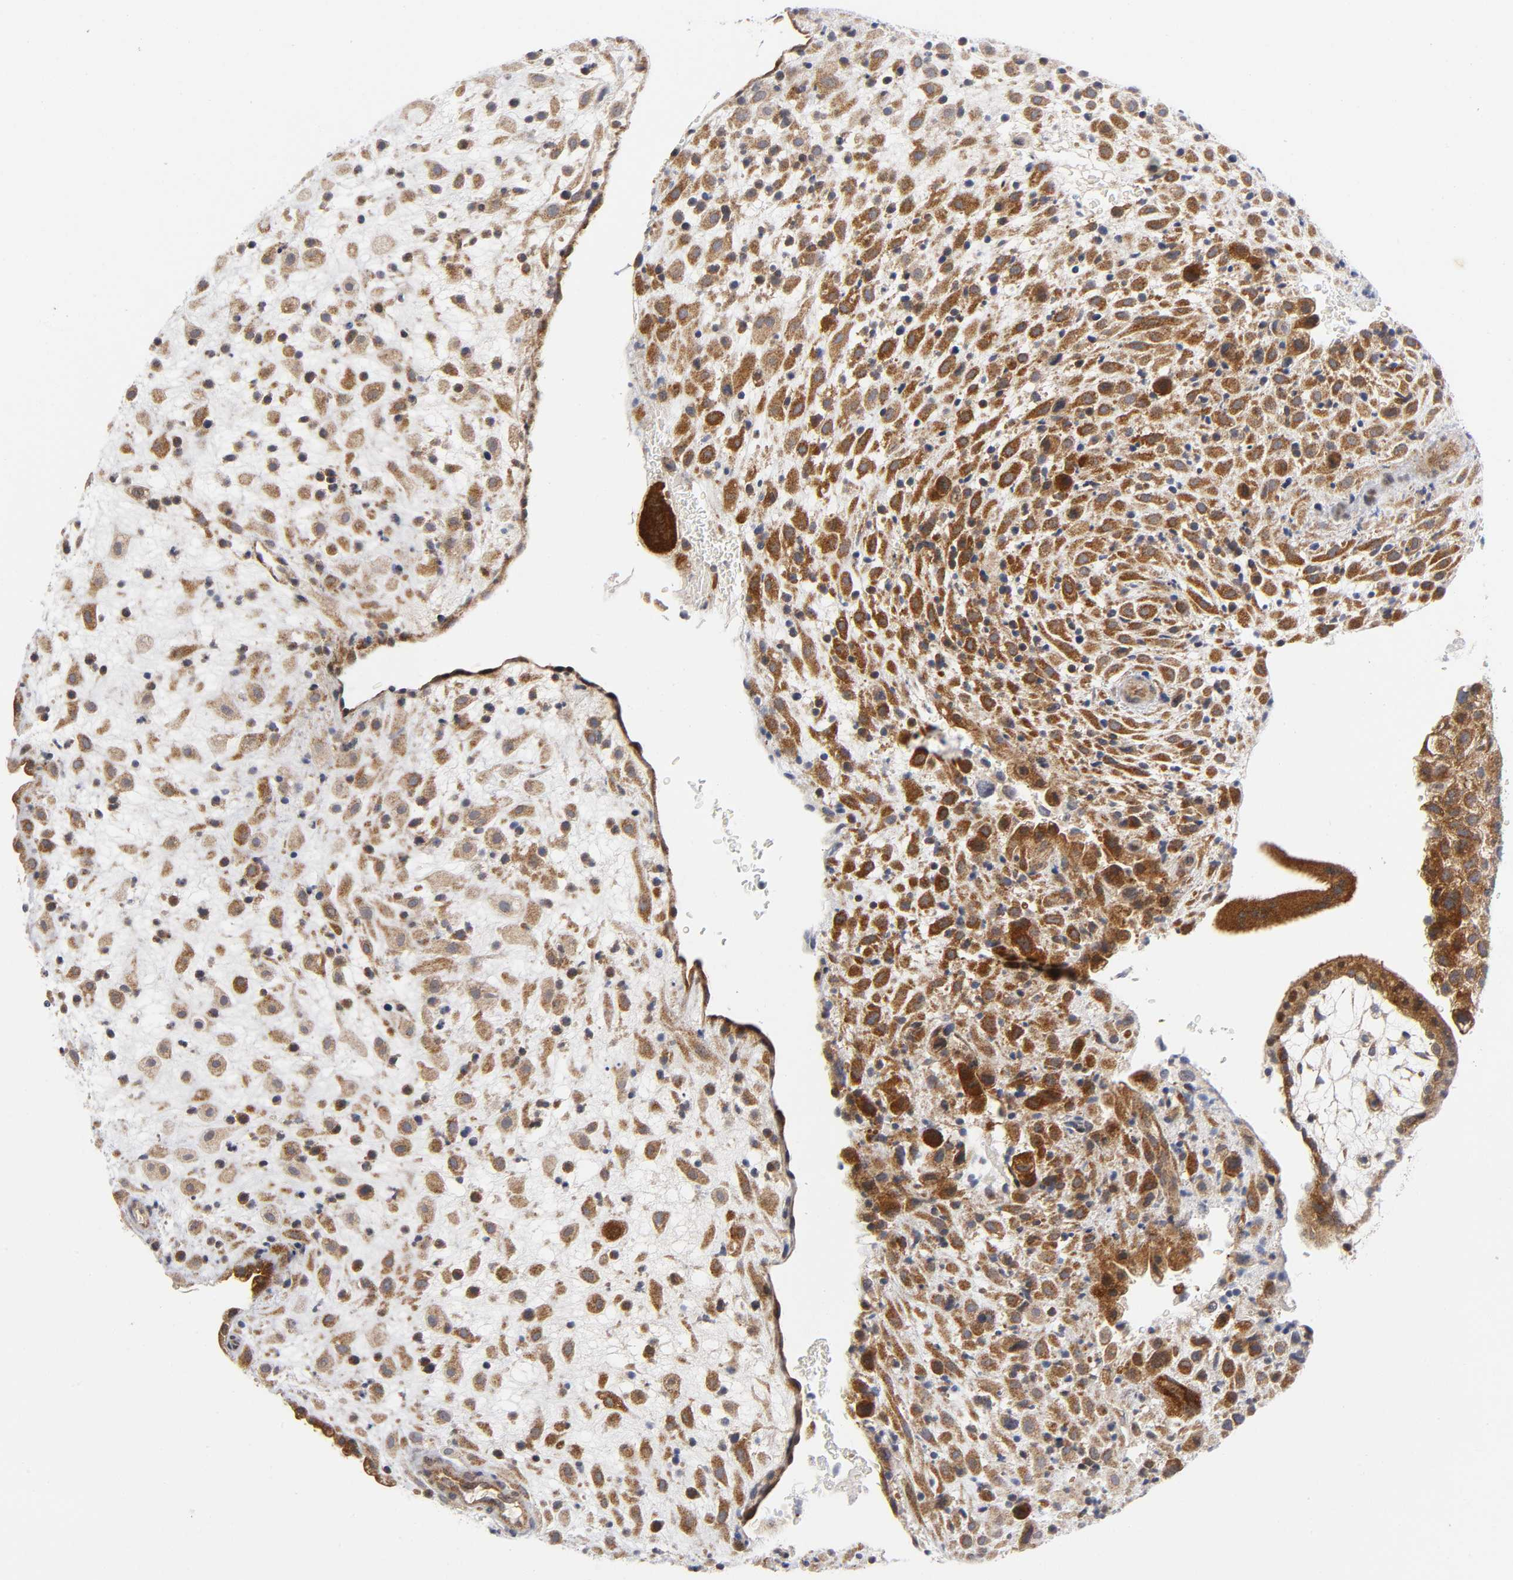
{"staining": {"intensity": "strong", "quantity": ">75%", "location": "cytoplasmic/membranous"}, "tissue": "placenta", "cell_type": "Decidual cells", "image_type": "normal", "snomed": [{"axis": "morphology", "description": "Normal tissue, NOS"}, {"axis": "topography", "description": "Placenta"}], "caption": "Immunohistochemistry (IHC) (DAB) staining of unremarkable placenta shows strong cytoplasmic/membranous protein positivity in approximately >75% of decidual cells. The staining was performed using DAB (3,3'-diaminobenzidine) to visualize the protein expression in brown, while the nuclei were stained in blue with hematoxylin (Magnification: 20x).", "gene": "EIF5", "patient": {"sex": "female", "age": 35}}